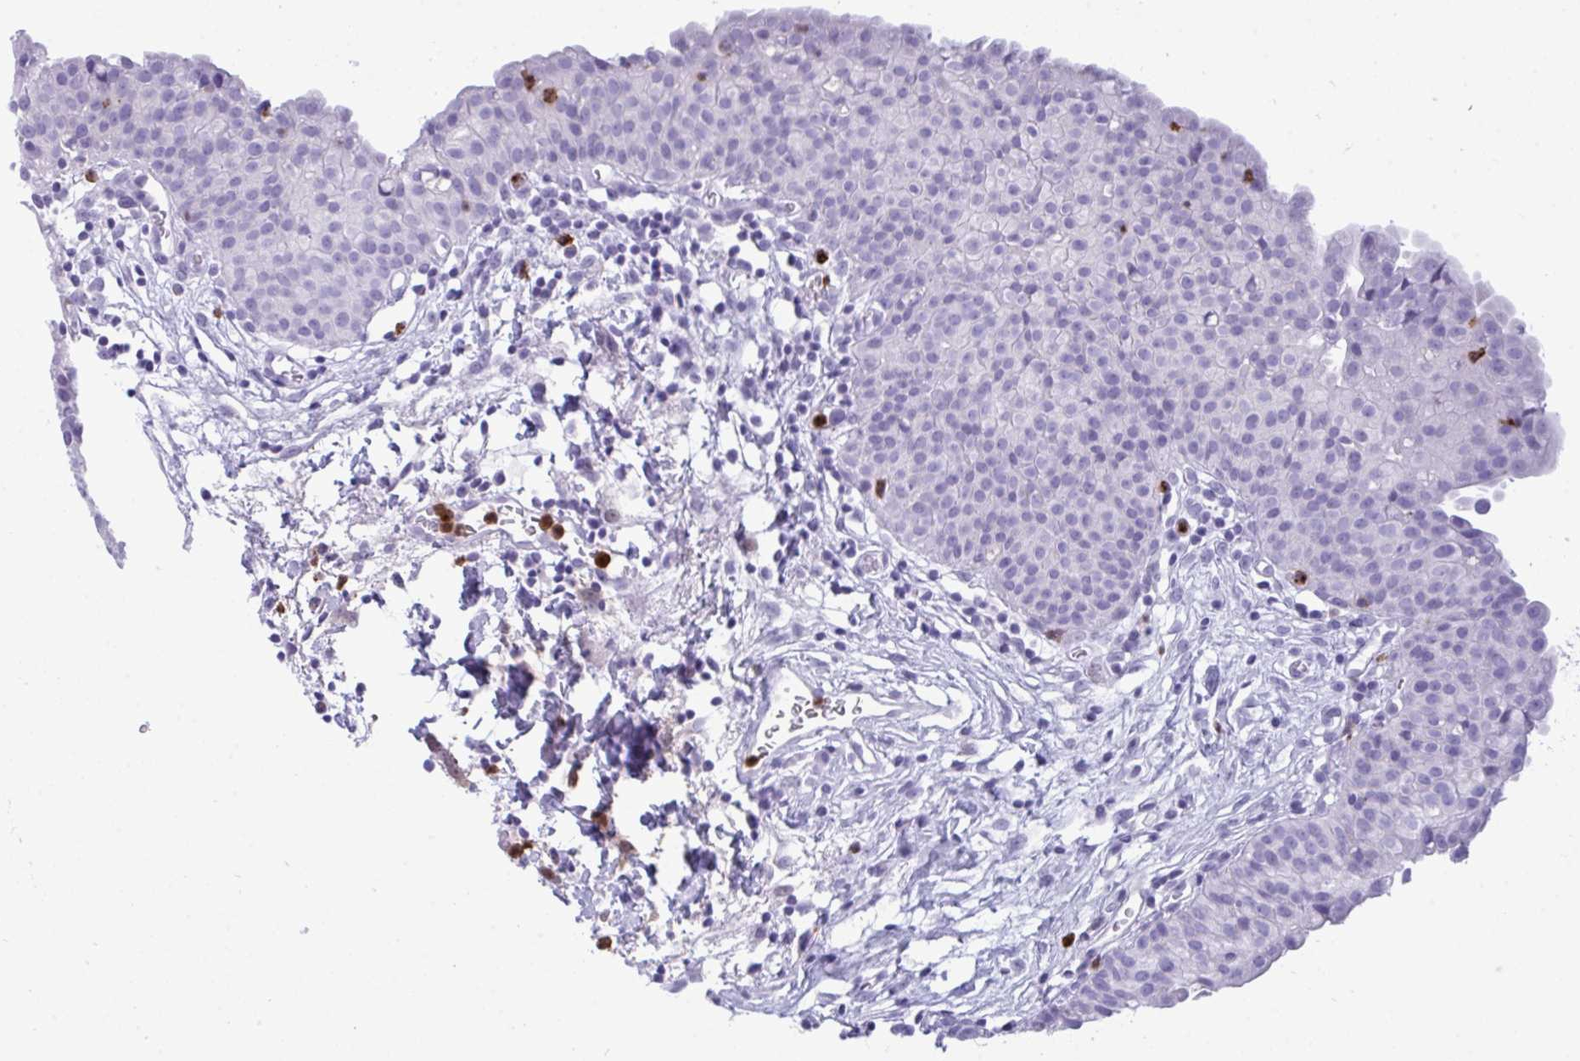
{"staining": {"intensity": "negative", "quantity": "none", "location": "none"}, "tissue": "urinary bladder", "cell_type": "Urothelial cells", "image_type": "normal", "snomed": [{"axis": "morphology", "description": "Normal tissue, NOS"}, {"axis": "morphology", "description": "Inflammation, NOS"}, {"axis": "topography", "description": "Urinary bladder"}], "caption": "DAB immunohistochemical staining of unremarkable human urinary bladder demonstrates no significant positivity in urothelial cells. The staining is performed using DAB brown chromogen with nuclei counter-stained in using hematoxylin.", "gene": "ARHGAP42", "patient": {"sex": "male", "age": 57}}